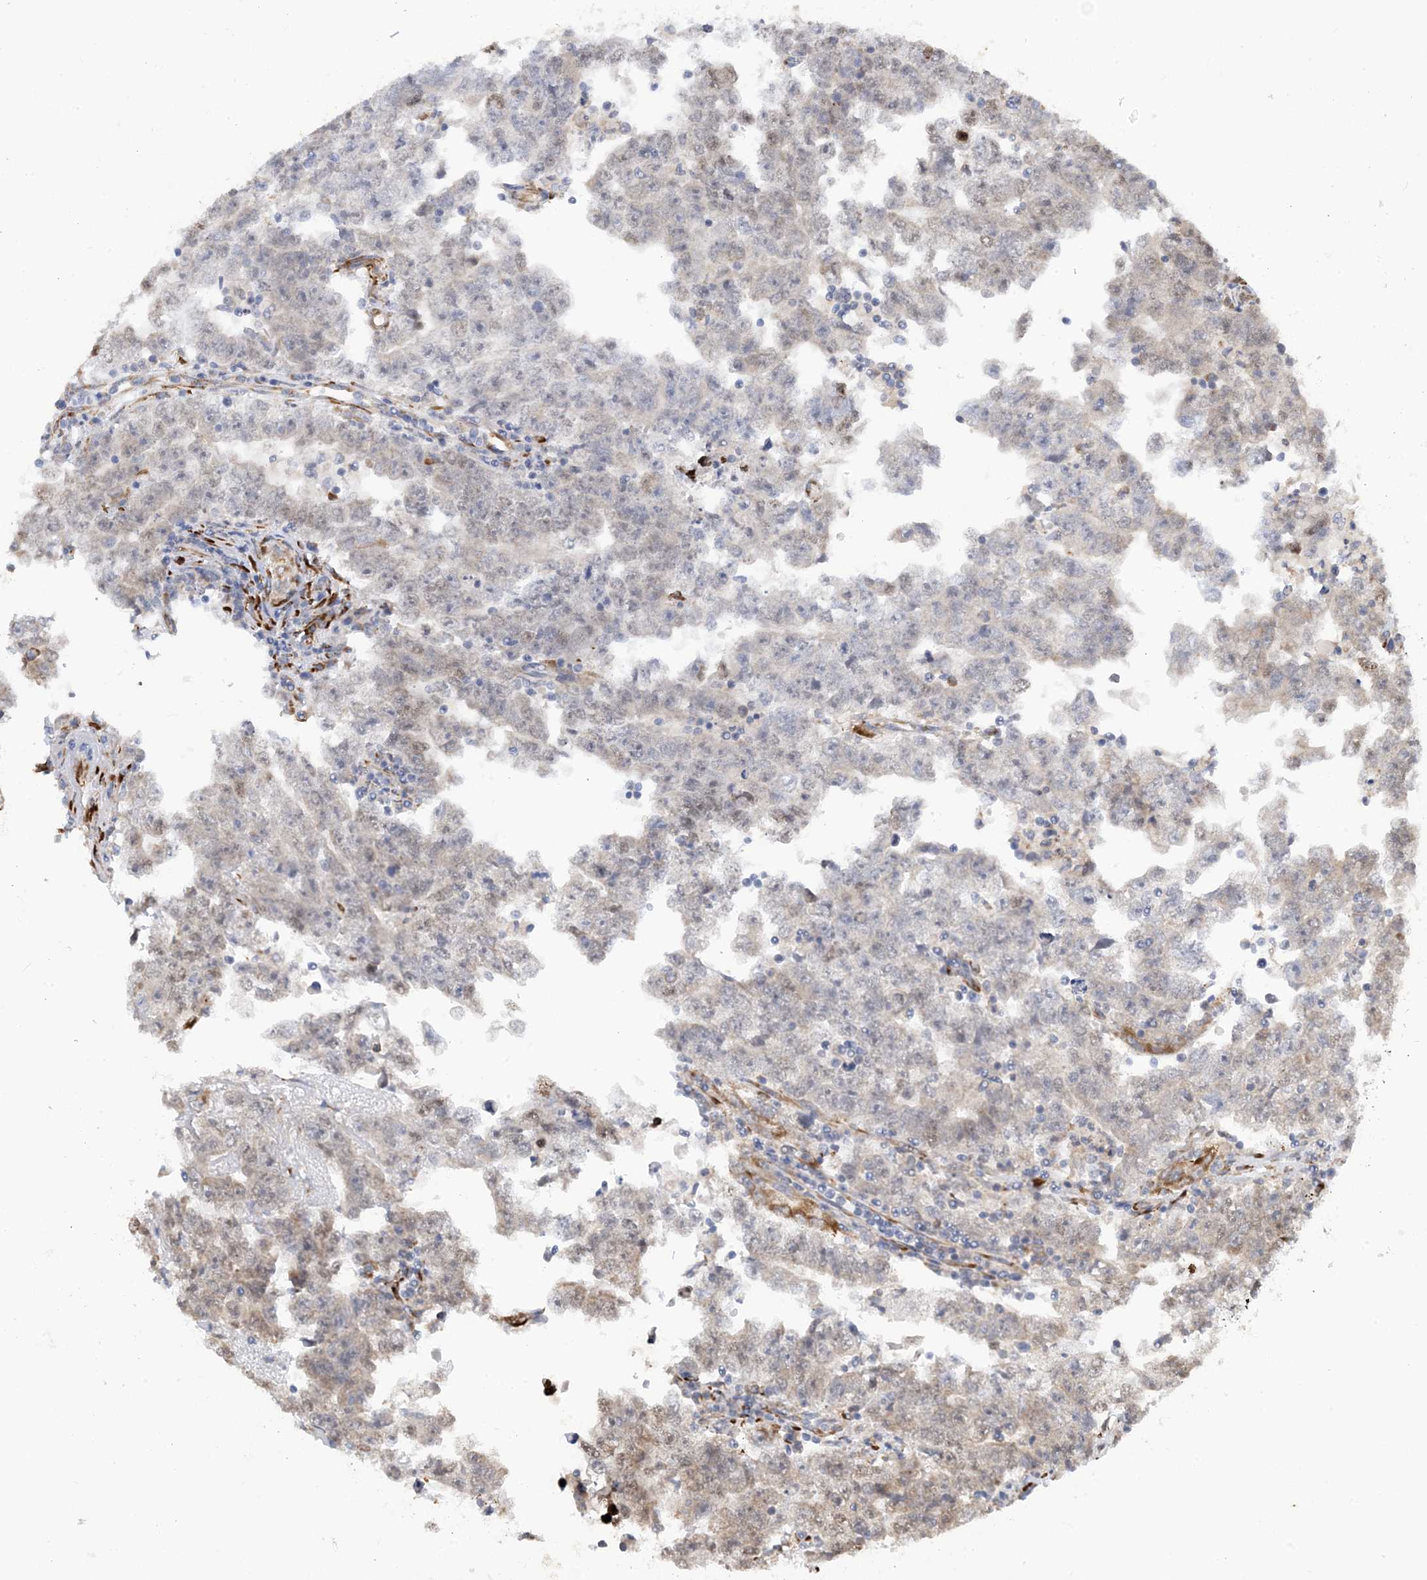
{"staining": {"intensity": "weak", "quantity": "<25%", "location": "cytoplasmic/membranous"}, "tissue": "testis cancer", "cell_type": "Tumor cells", "image_type": "cancer", "snomed": [{"axis": "morphology", "description": "Carcinoma, Embryonal, NOS"}, {"axis": "topography", "description": "Testis"}], "caption": "This histopathology image is of testis cancer stained with immunohistochemistry (IHC) to label a protein in brown with the nuclei are counter-stained blue. There is no staining in tumor cells.", "gene": "ZBTB45", "patient": {"sex": "male", "age": 25}}